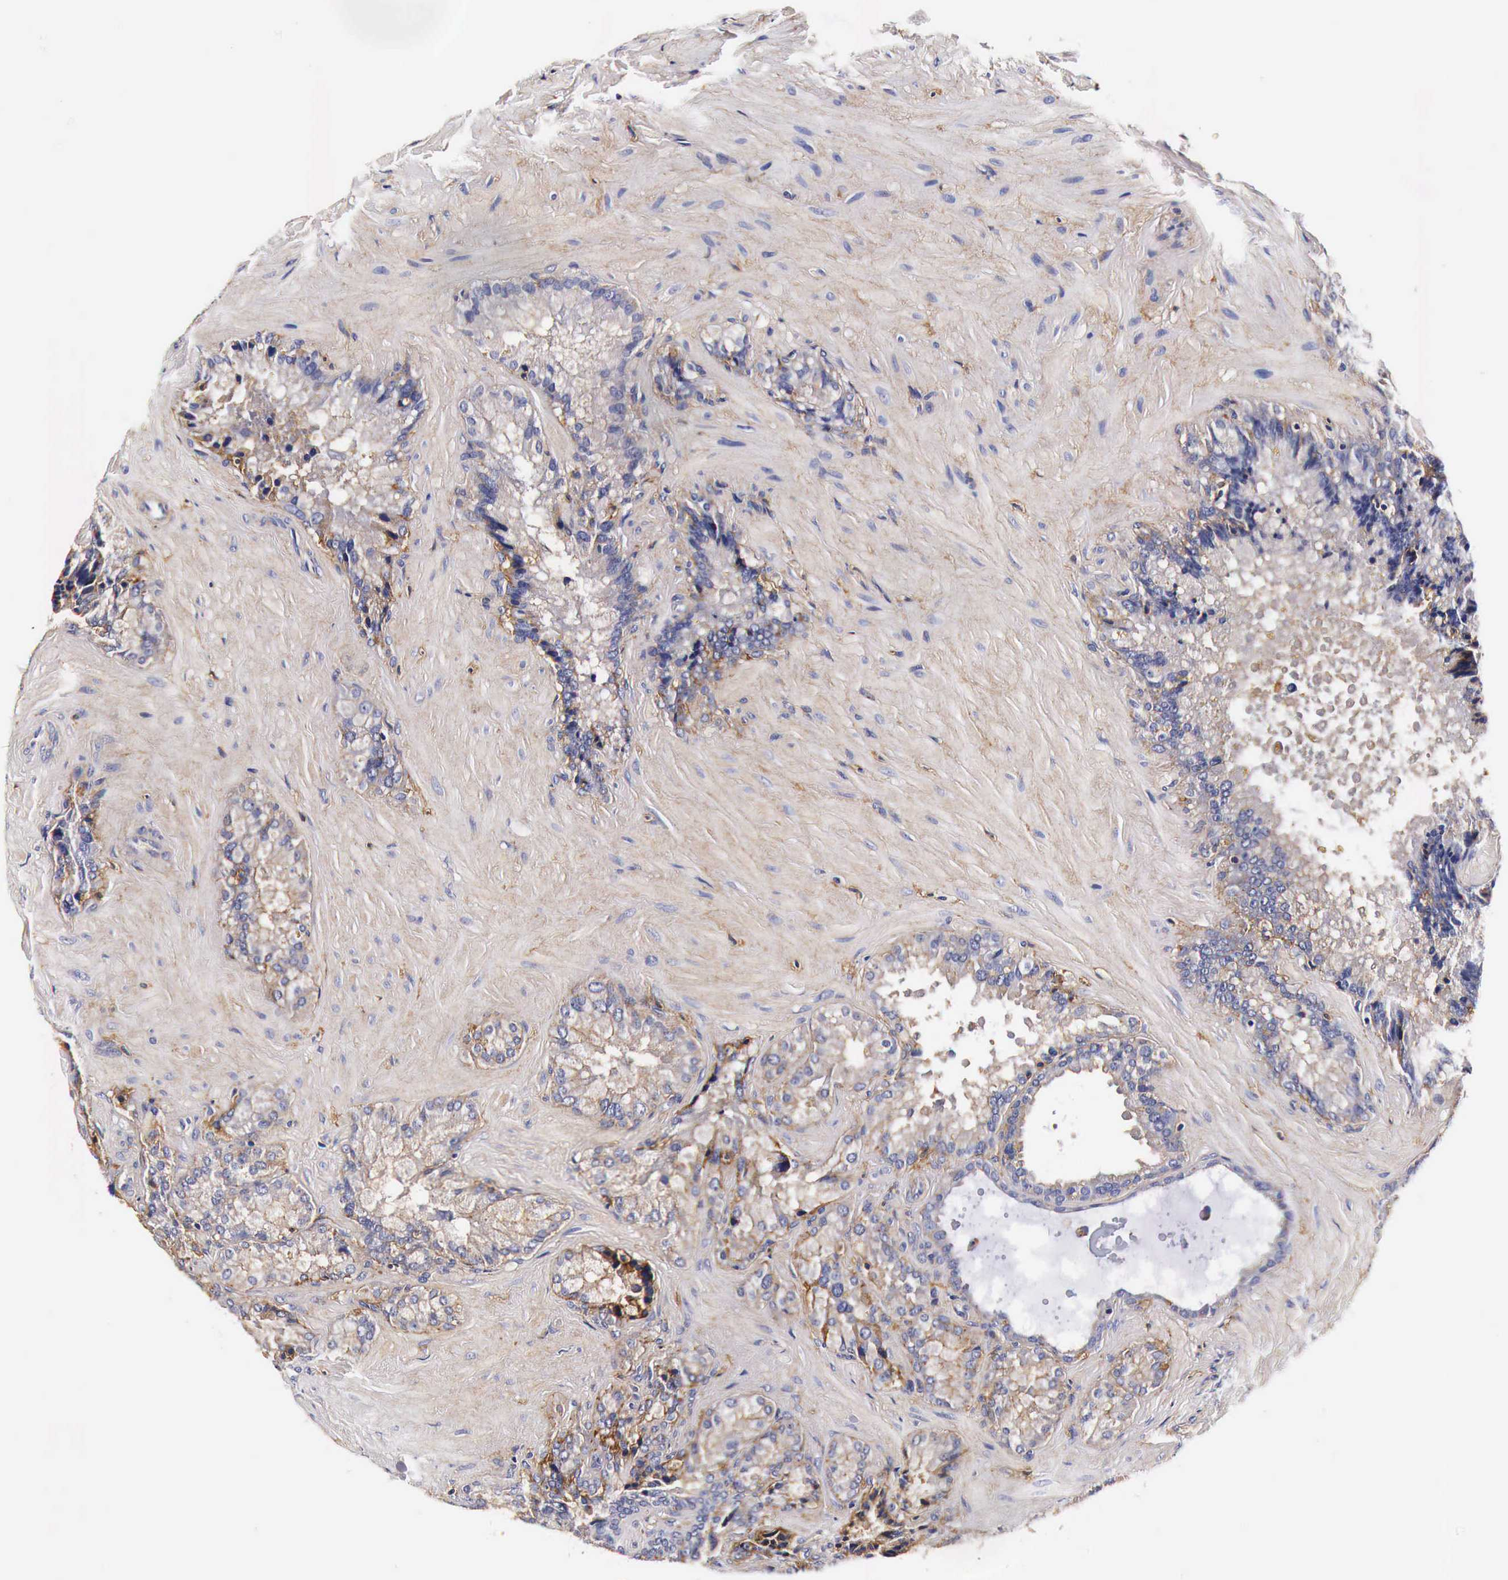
{"staining": {"intensity": "negative", "quantity": "none", "location": "none"}, "tissue": "seminal vesicle", "cell_type": "Glandular cells", "image_type": "normal", "snomed": [{"axis": "morphology", "description": "Normal tissue, NOS"}, {"axis": "topography", "description": "Seminal veicle"}], "caption": "Immunohistochemical staining of benign human seminal vesicle displays no significant positivity in glandular cells.", "gene": "RP2", "patient": {"sex": "male", "age": 69}}